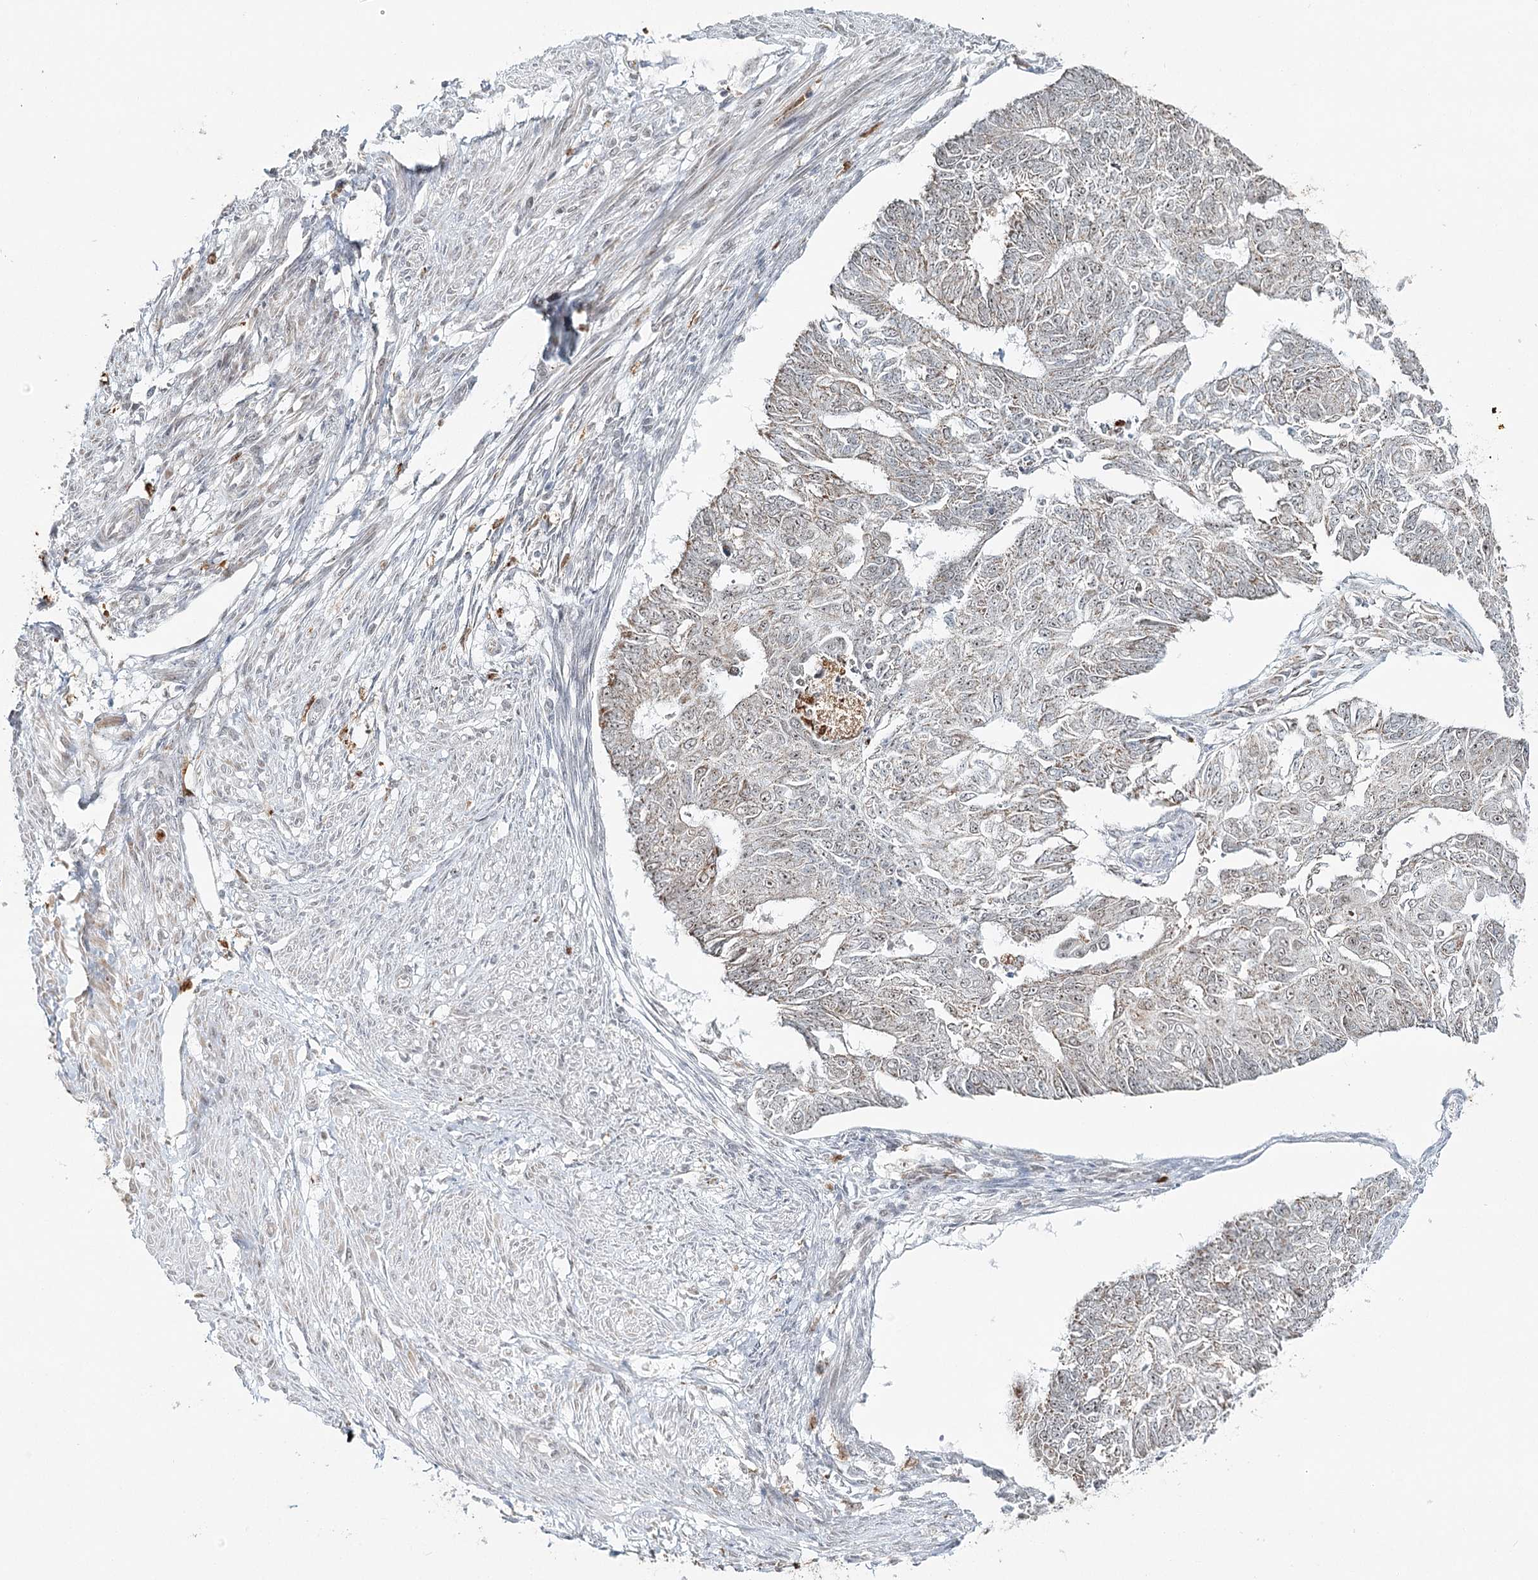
{"staining": {"intensity": "weak", "quantity": "<25%", "location": "cytoplasmic/membranous"}, "tissue": "endometrial cancer", "cell_type": "Tumor cells", "image_type": "cancer", "snomed": [{"axis": "morphology", "description": "Adenocarcinoma, NOS"}, {"axis": "topography", "description": "Endometrium"}], "caption": "Adenocarcinoma (endometrial) was stained to show a protein in brown. There is no significant positivity in tumor cells.", "gene": "ATAD1", "patient": {"sex": "female", "age": 32}}